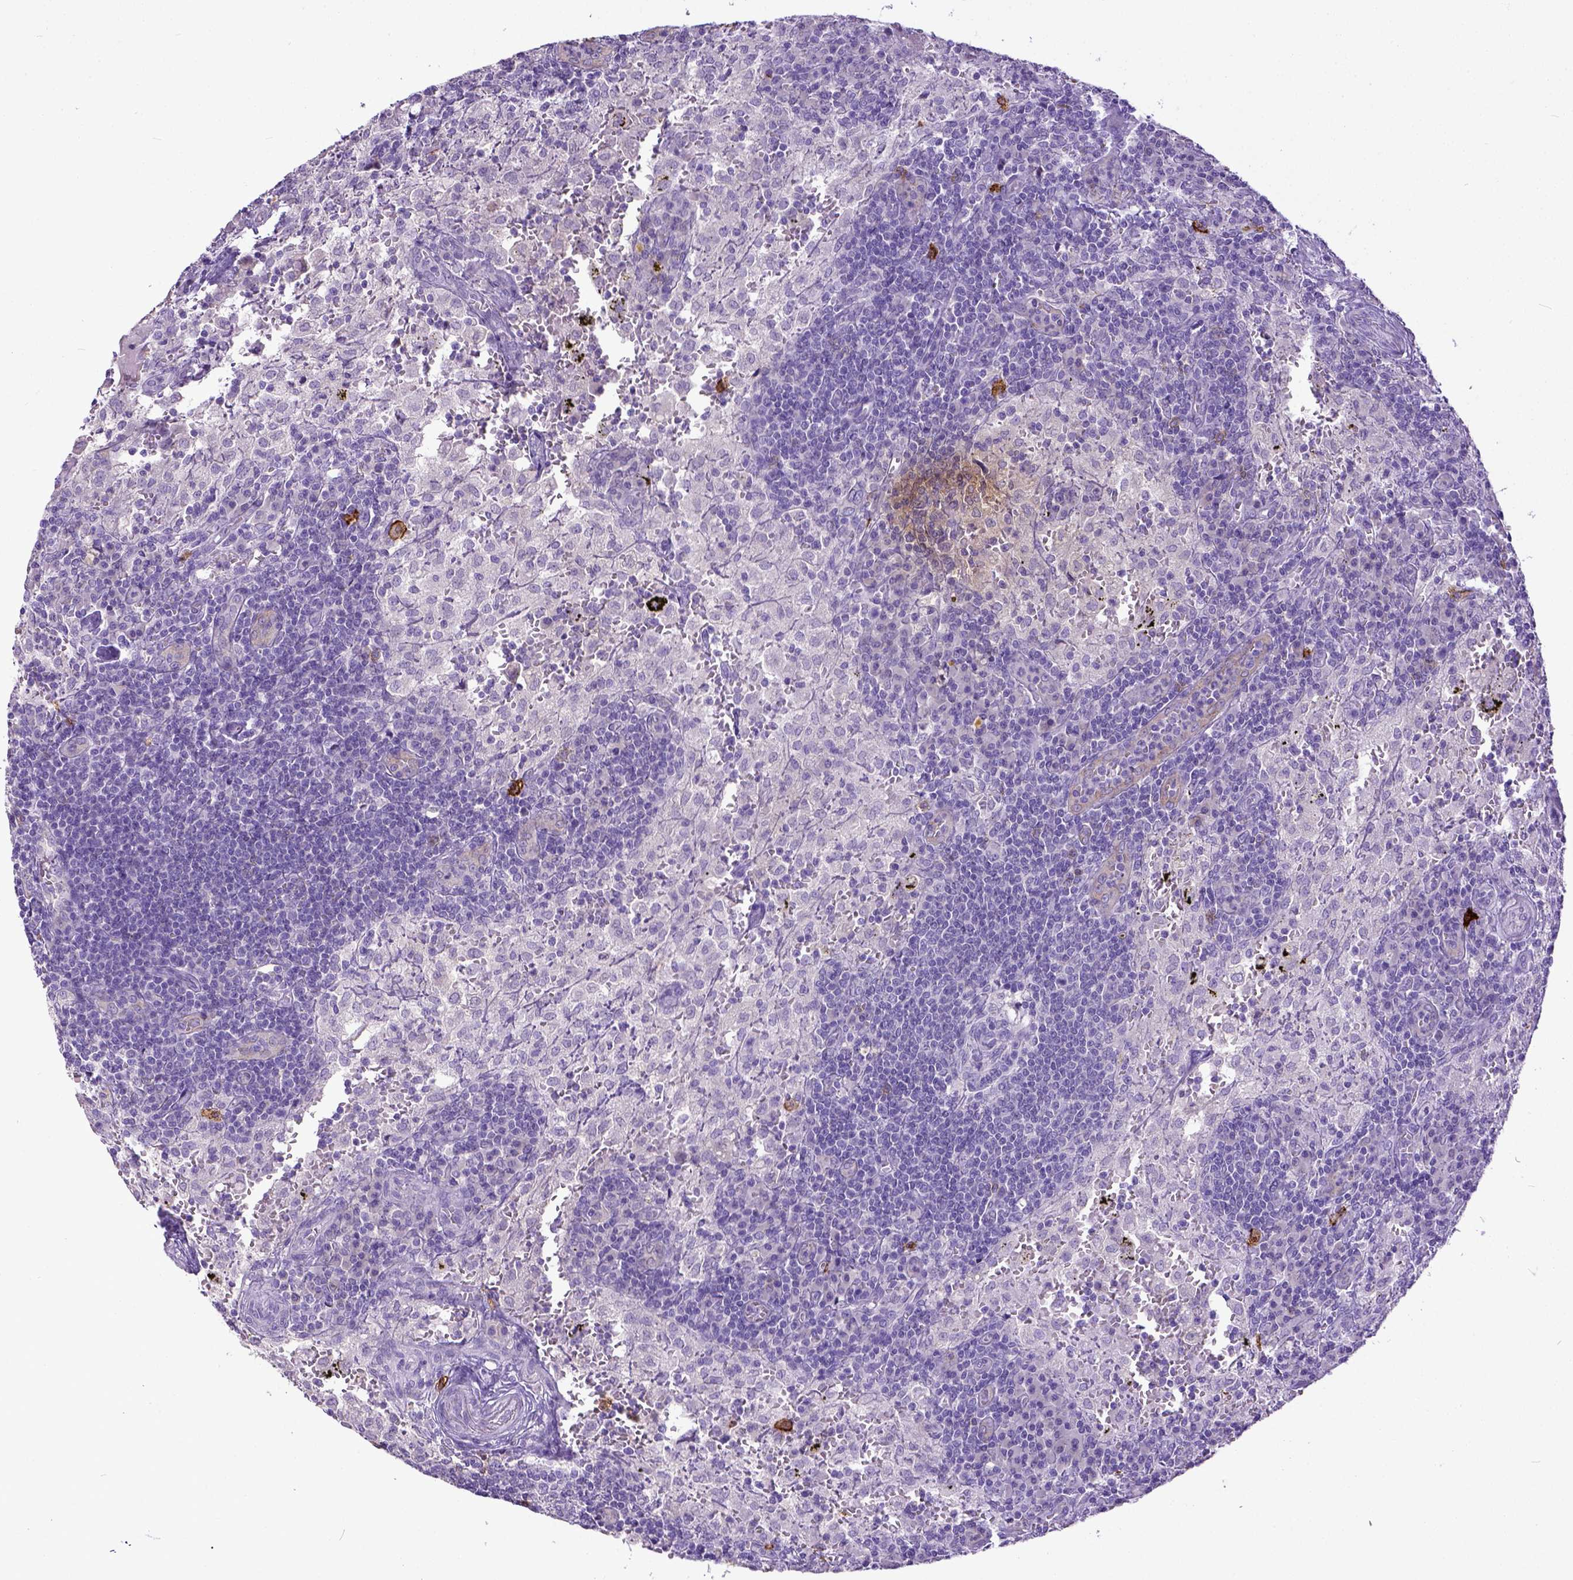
{"staining": {"intensity": "negative", "quantity": "none", "location": "none"}, "tissue": "lymph node", "cell_type": "Germinal center cells", "image_type": "normal", "snomed": [{"axis": "morphology", "description": "Normal tissue, NOS"}, {"axis": "topography", "description": "Lymph node"}], "caption": "High magnification brightfield microscopy of normal lymph node stained with DAB (brown) and counterstained with hematoxylin (blue): germinal center cells show no significant positivity. (DAB (3,3'-diaminobenzidine) immunohistochemistry (IHC) visualized using brightfield microscopy, high magnification).", "gene": "KIT", "patient": {"sex": "male", "age": 62}}